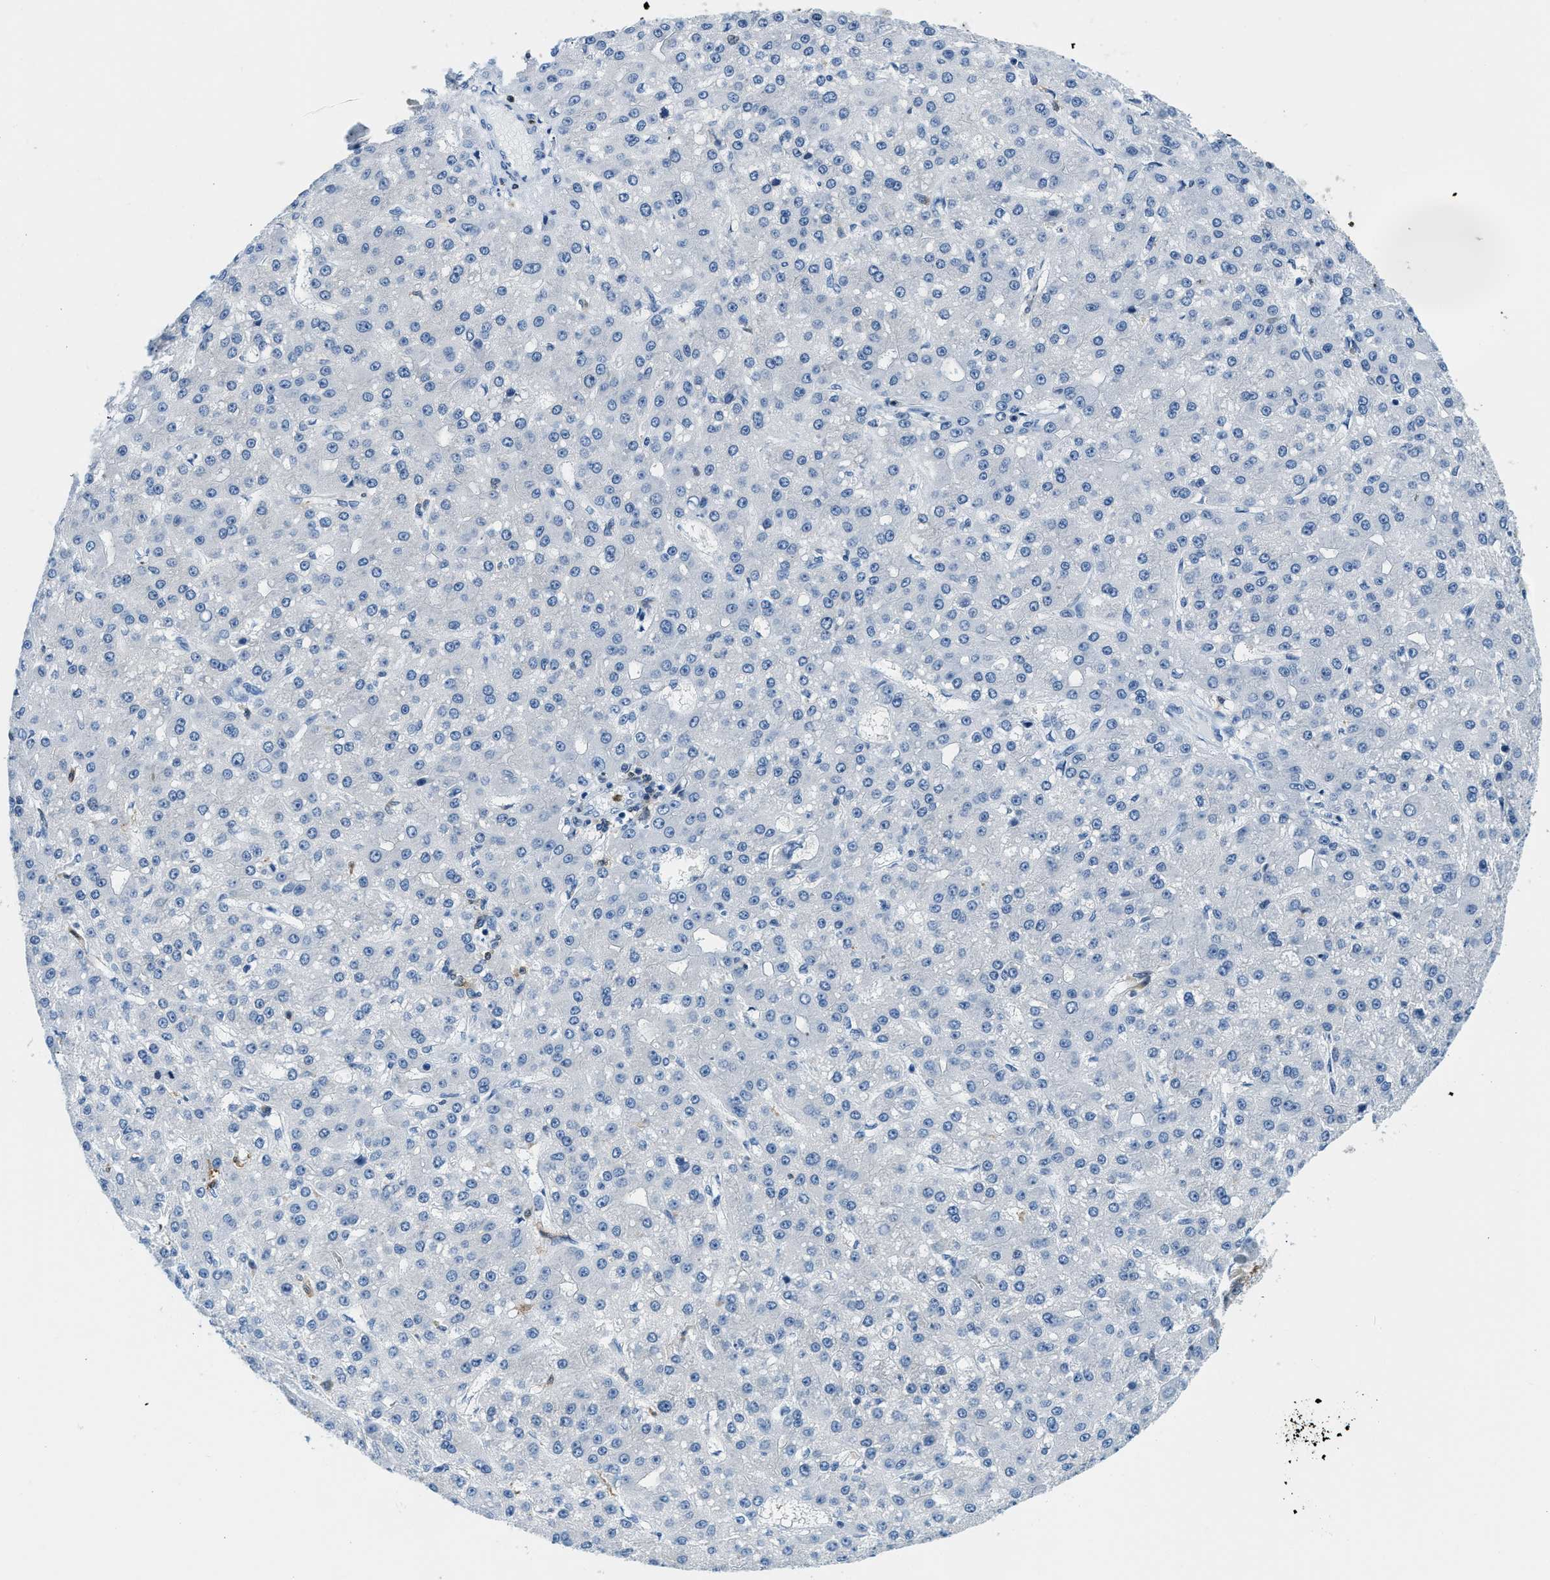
{"staining": {"intensity": "negative", "quantity": "none", "location": "none"}, "tissue": "liver cancer", "cell_type": "Tumor cells", "image_type": "cancer", "snomed": [{"axis": "morphology", "description": "Carcinoma, Hepatocellular, NOS"}, {"axis": "topography", "description": "Liver"}], "caption": "DAB (3,3'-diaminobenzidine) immunohistochemical staining of liver hepatocellular carcinoma reveals no significant positivity in tumor cells.", "gene": "CAPG", "patient": {"sex": "male", "age": 67}}